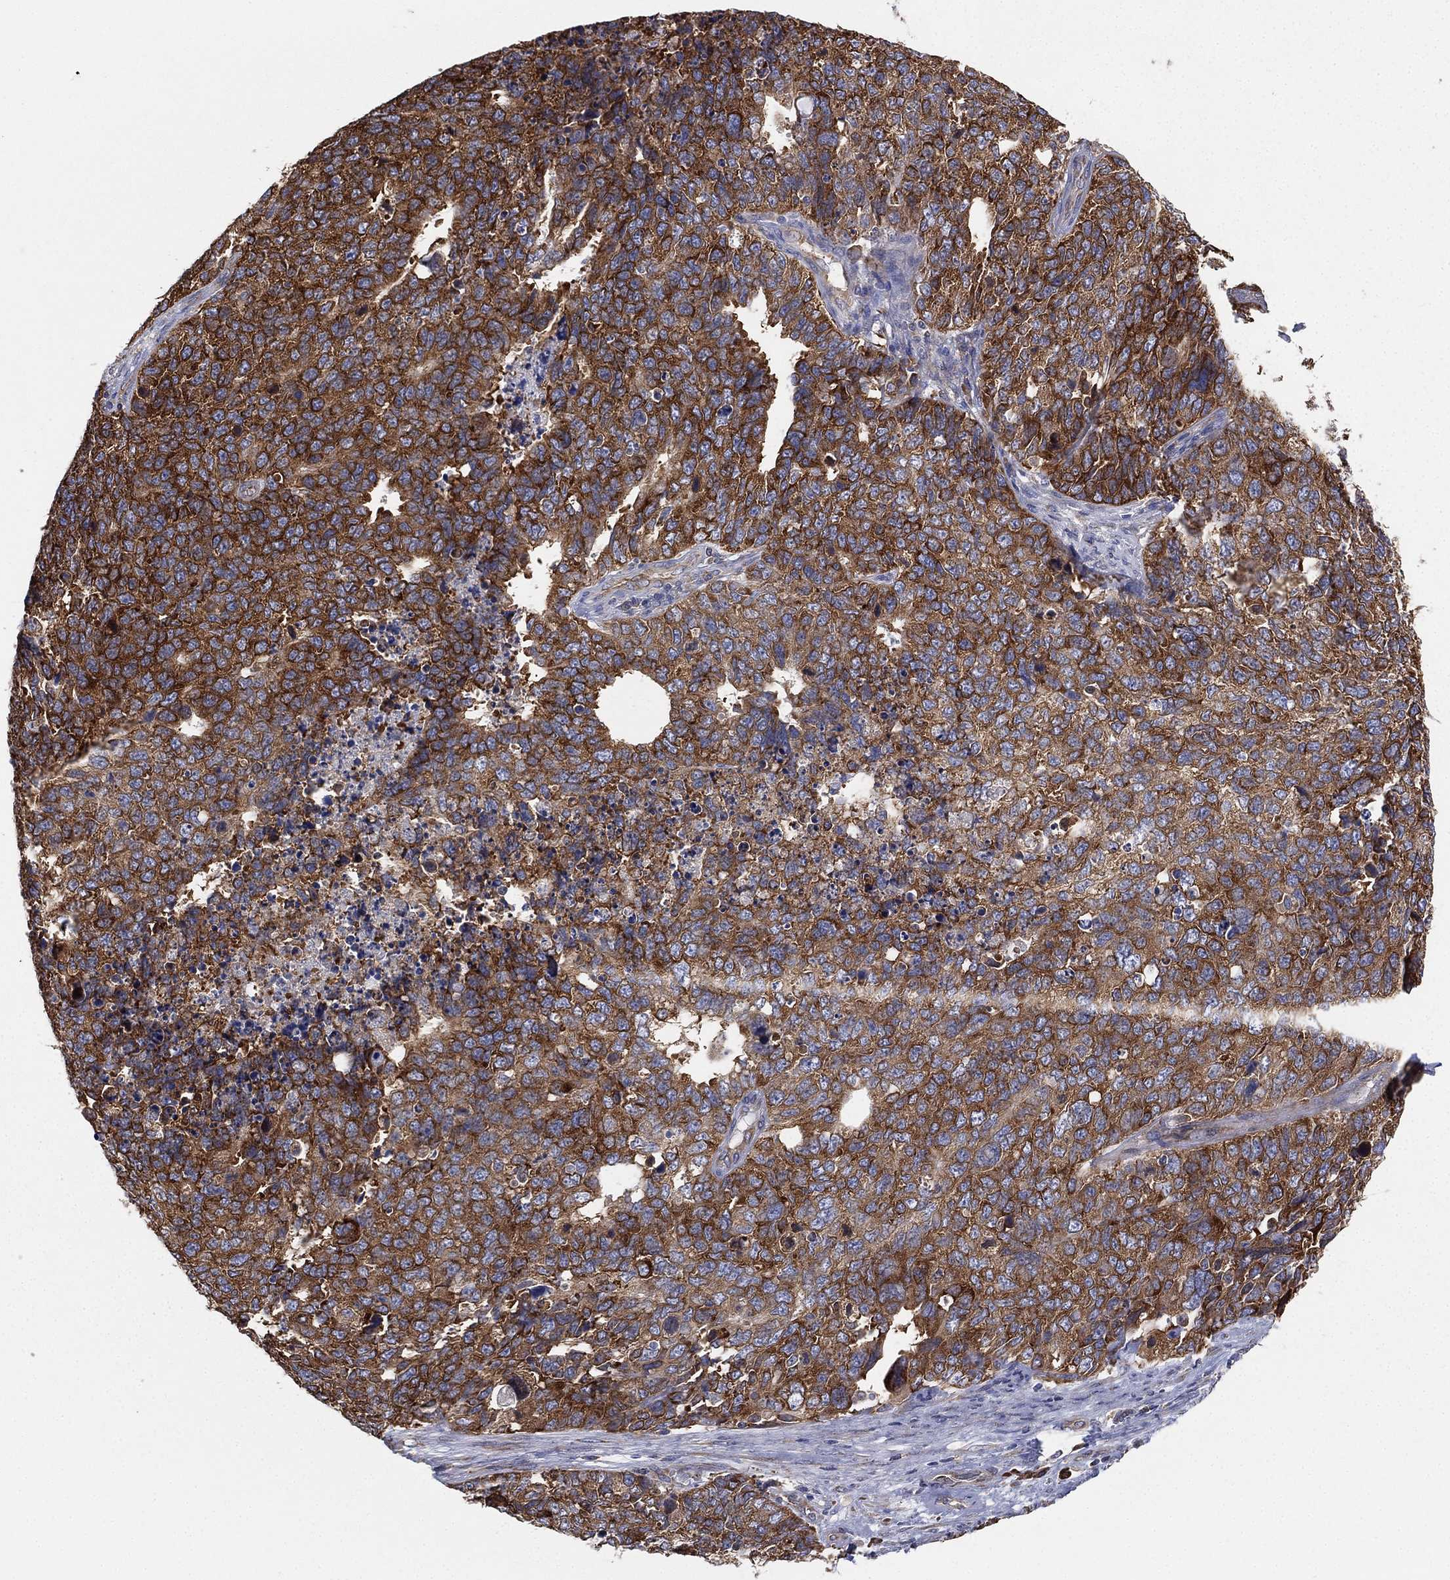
{"staining": {"intensity": "strong", "quantity": ">75%", "location": "cytoplasmic/membranous"}, "tissue": "cervical cancer", "cell_type": "Tumor cells", "image_type": "cancer", "snomed": [{"axis": "morphology", "description": "Squamous cell carcinoma, NOS"}, {"axis": "topography", "description": "Cervix"}], "caption": "This photomicrograph reveals cervical squamous cell carcinoma stained with immunohistochemistry to label a protein in brown. The cytoplasmic/membranous of tumor cells show strong positivity for the protein. Nuclei are counter-stained blue.", "gene": "FARSA", "patient": {"sex": "female", "age": 63}}